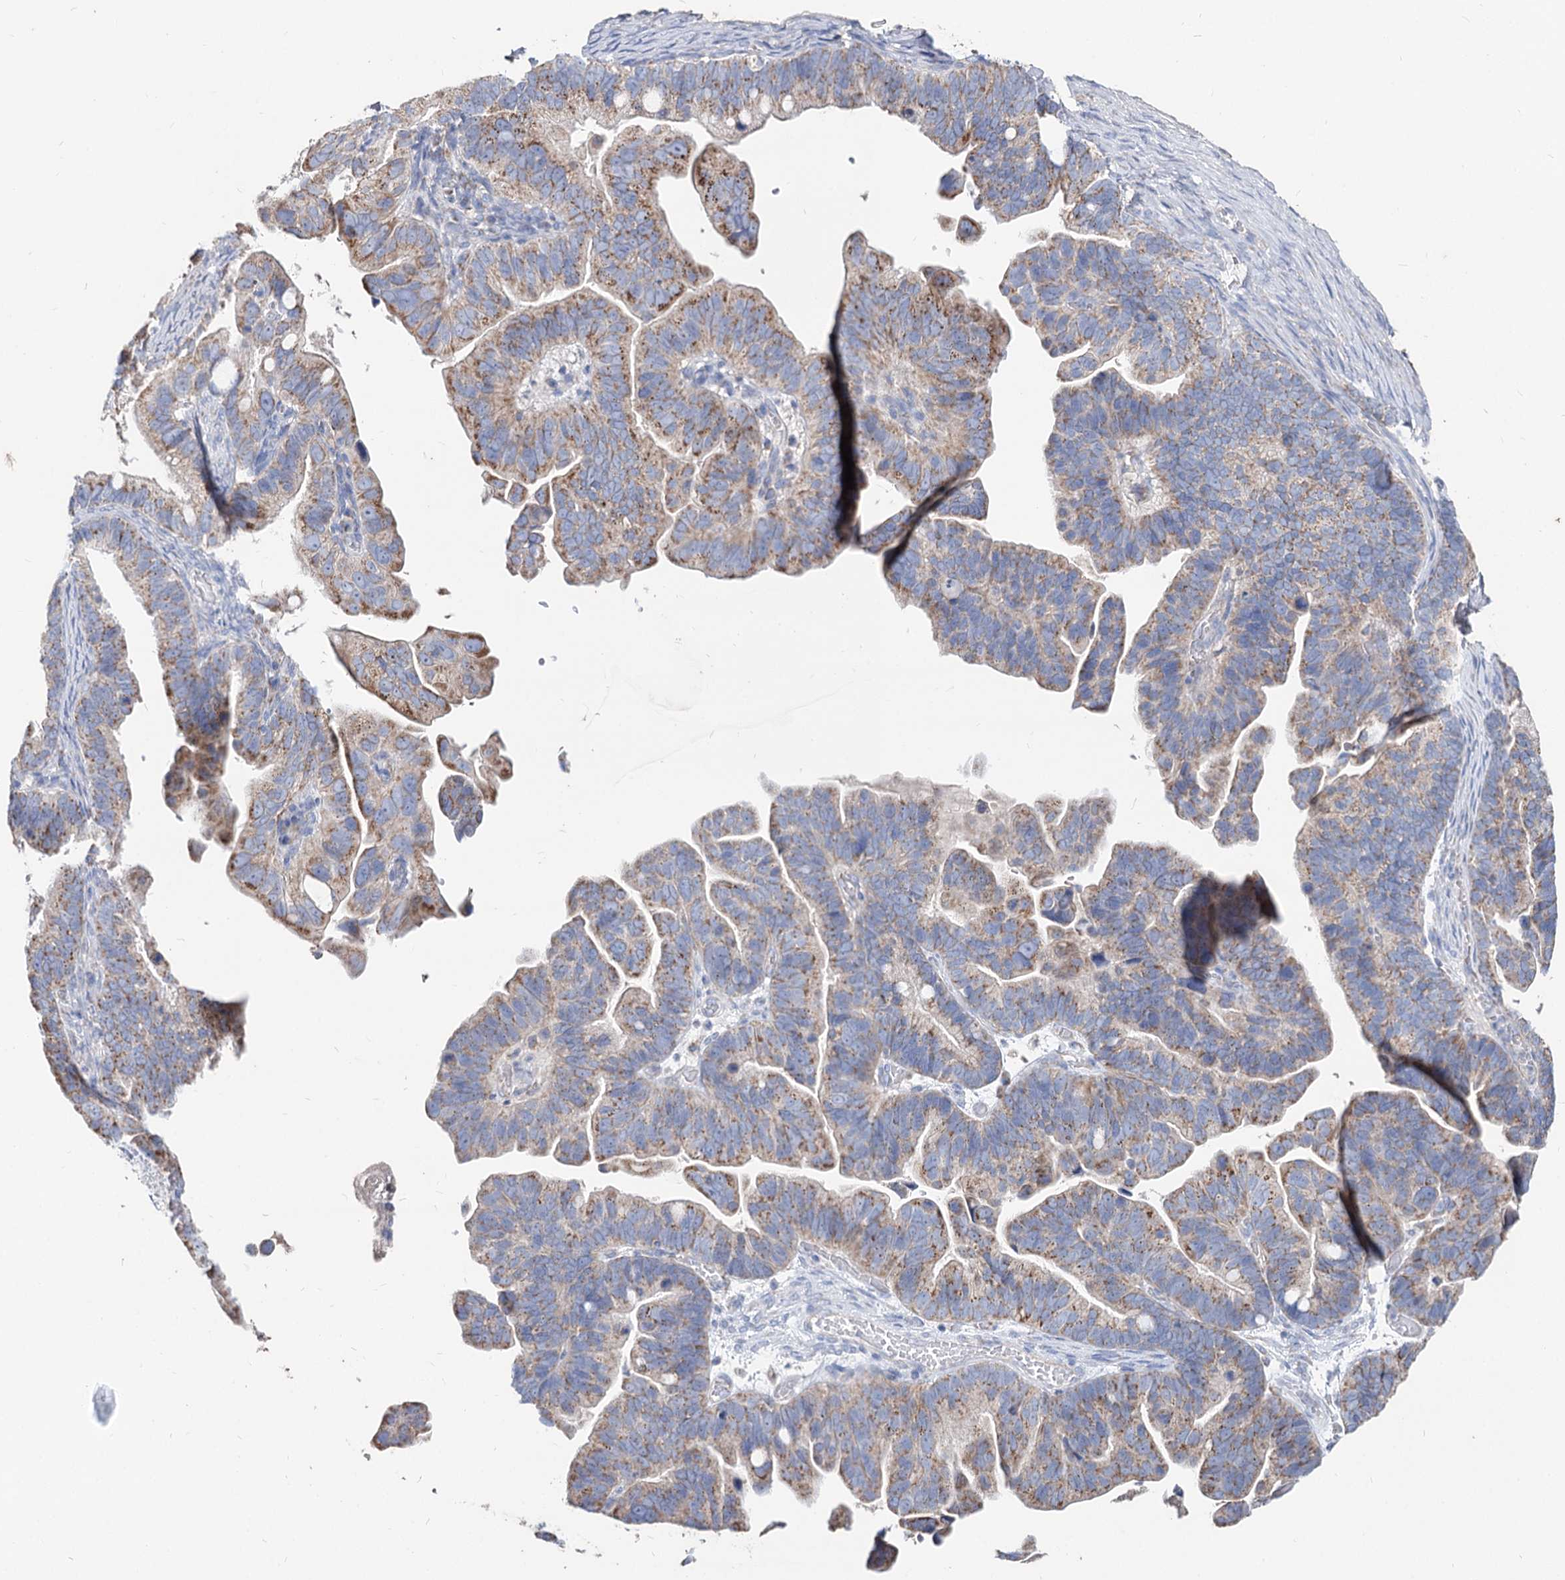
{"staining": {"intensity": "weak", "quantity": ">75%", "location": "cytoplasmic/membranous"}, "tissue": "ovarian cancer", "cell_type": "Tumor cells", "image_type": "cancer", "snomed": [{"axis": "morphology", "description": "Cystadenocarcinoma, serous, NOS"}, {"axis": "topography", "description": "Ovary"}], "caption": "Tumor cells exhibit low levels of weak cytoplasmic/membranous expression in approximately >75% of cells in serous cystadenocarcinoma (ovarian).", "gene": "MCCC2", "patient": {"sex": "female", "age": 56}}